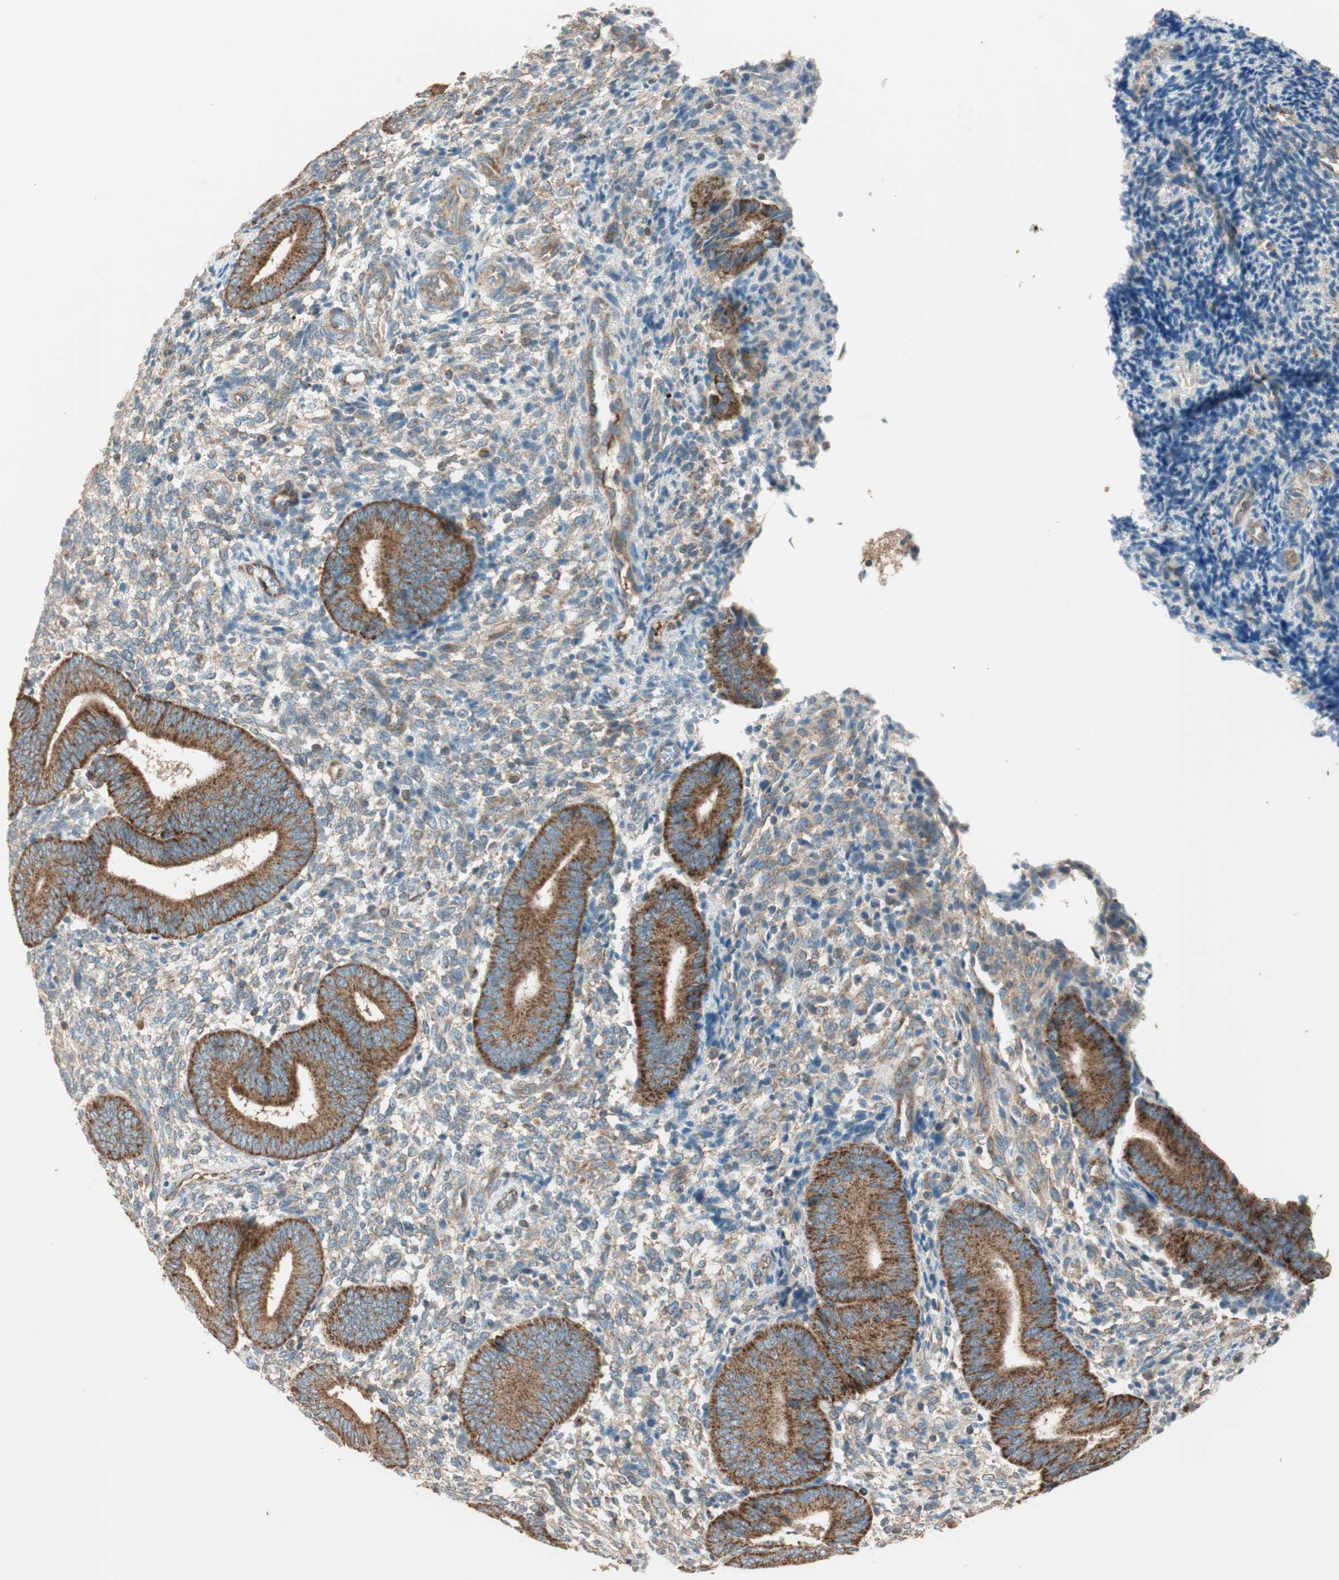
{"staining": {"intensity": "weak", "quantity": "25%-75%", "location": "cytoplasmic/membranous"}, "tissue": "endometrium", "cell_type": "Cells in endometrial stroma", "image_type": "normal", "snomed": [{"axis": "morphology", "description": "Normal tissue, NOS"}, {"axis": "topography", "description": "Uterus"}, {"axis": "topography", "description": "Endometrium"}], "caption": "IHC photomicrograph of benign endometrium: human endometrium stained using immunohistochemistry (IHC) demonstrates low levels of weak protein expression localized specifically in the cytoplasmic/membranous of cells in endometrial stroma, appearing as a cytoplasmic/membranous brown color.", "gene": "CC2D1A", "patient": {"sex": "female", "age": 33}}